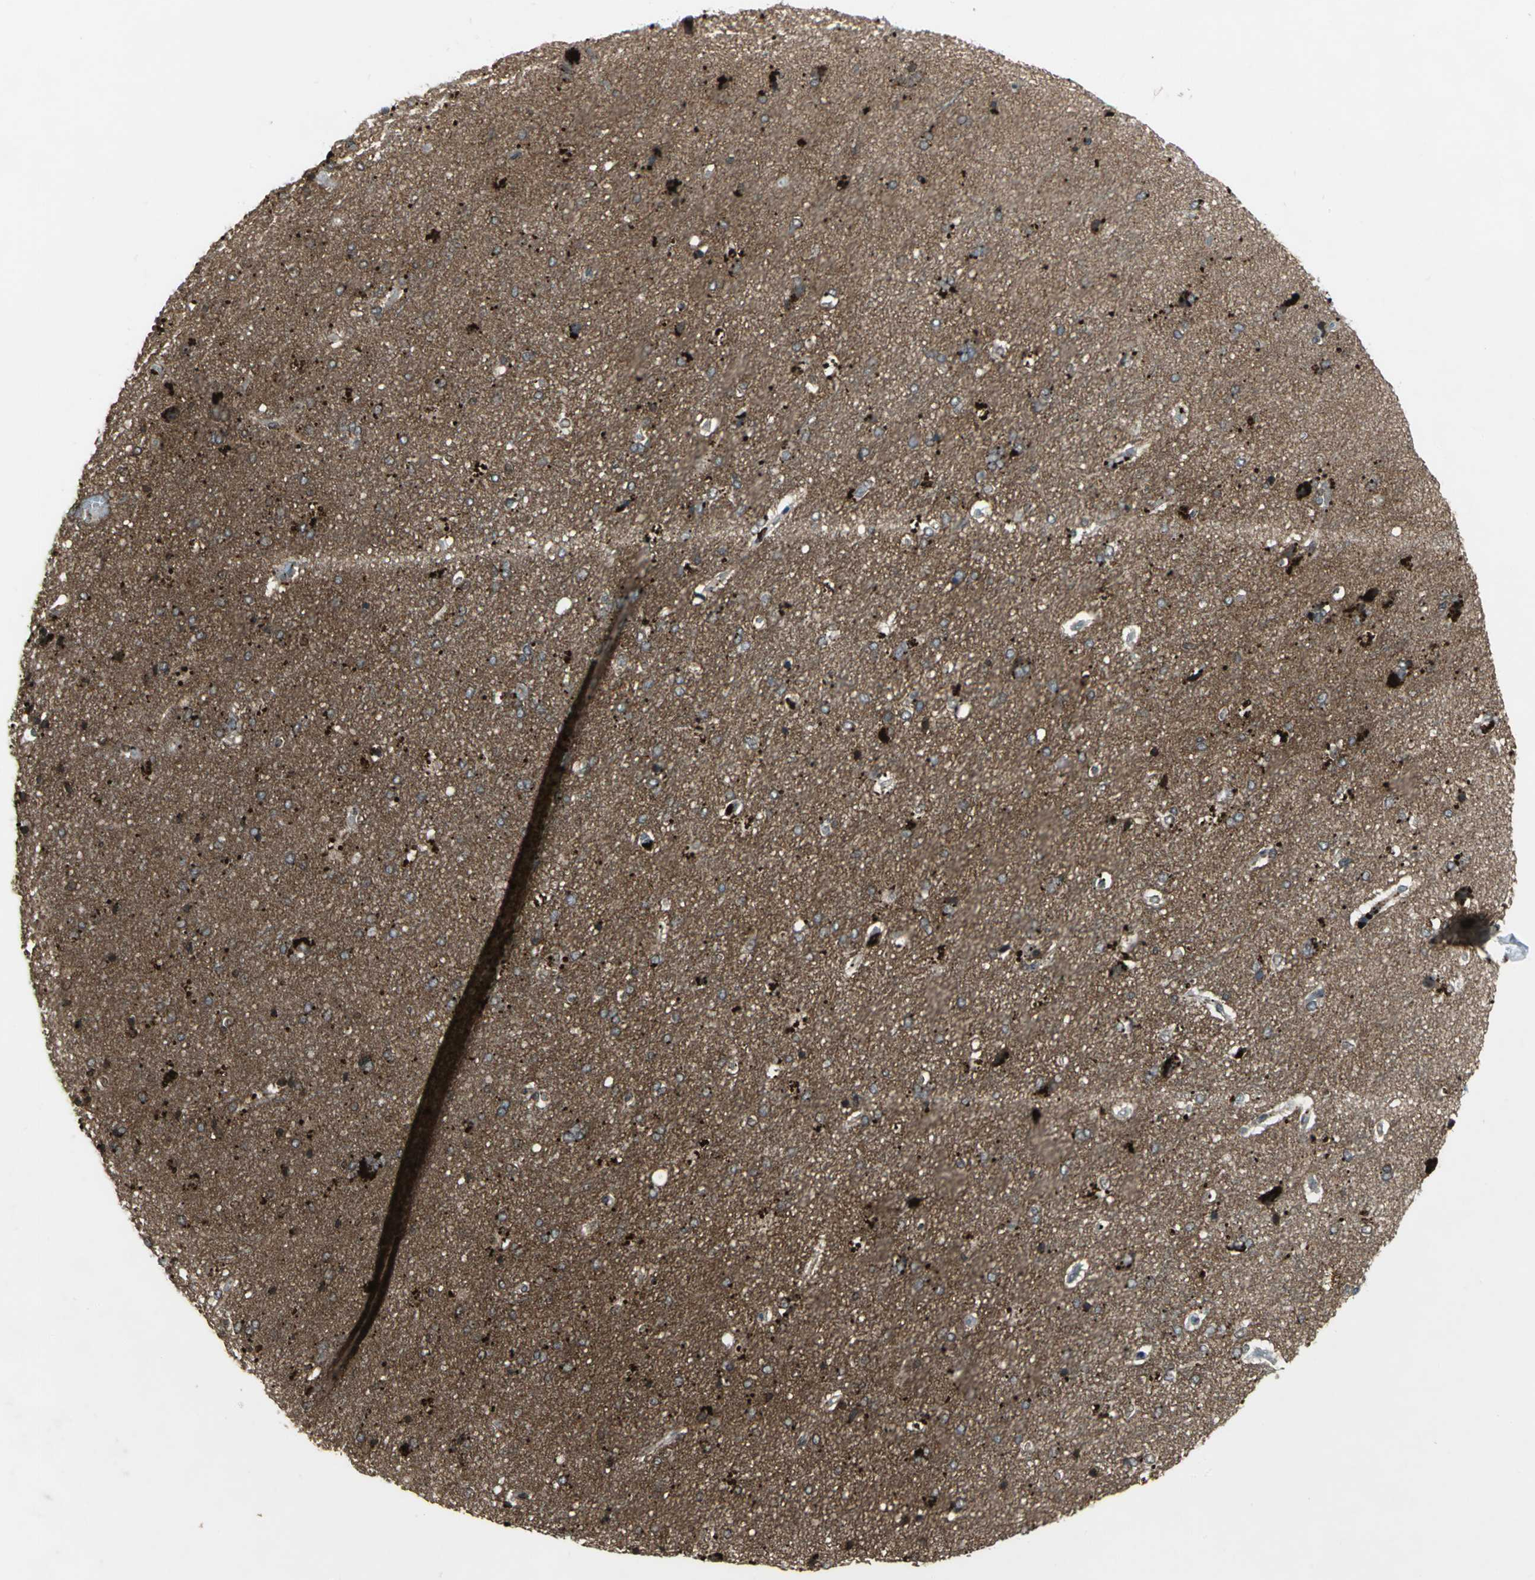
{"staining": {"intensity": "negative", "quantity": "none", "location": "none"}, "tissue": "cerebral cortex", "cell_type": "Endothelial cells", "image_type": "normal", "snomed": [{"axis": "morphology", "description": "Normal tissue, NOS"}, {"axis": "topography", "description": "Cerebral cortex"}], "caption": "Immunohistochemistry of unremarkable cerebral cortex exhibits no expression in endothelial cells.", "gene": "PTGDS", "patient": {"sex": "male", "age": 62}}